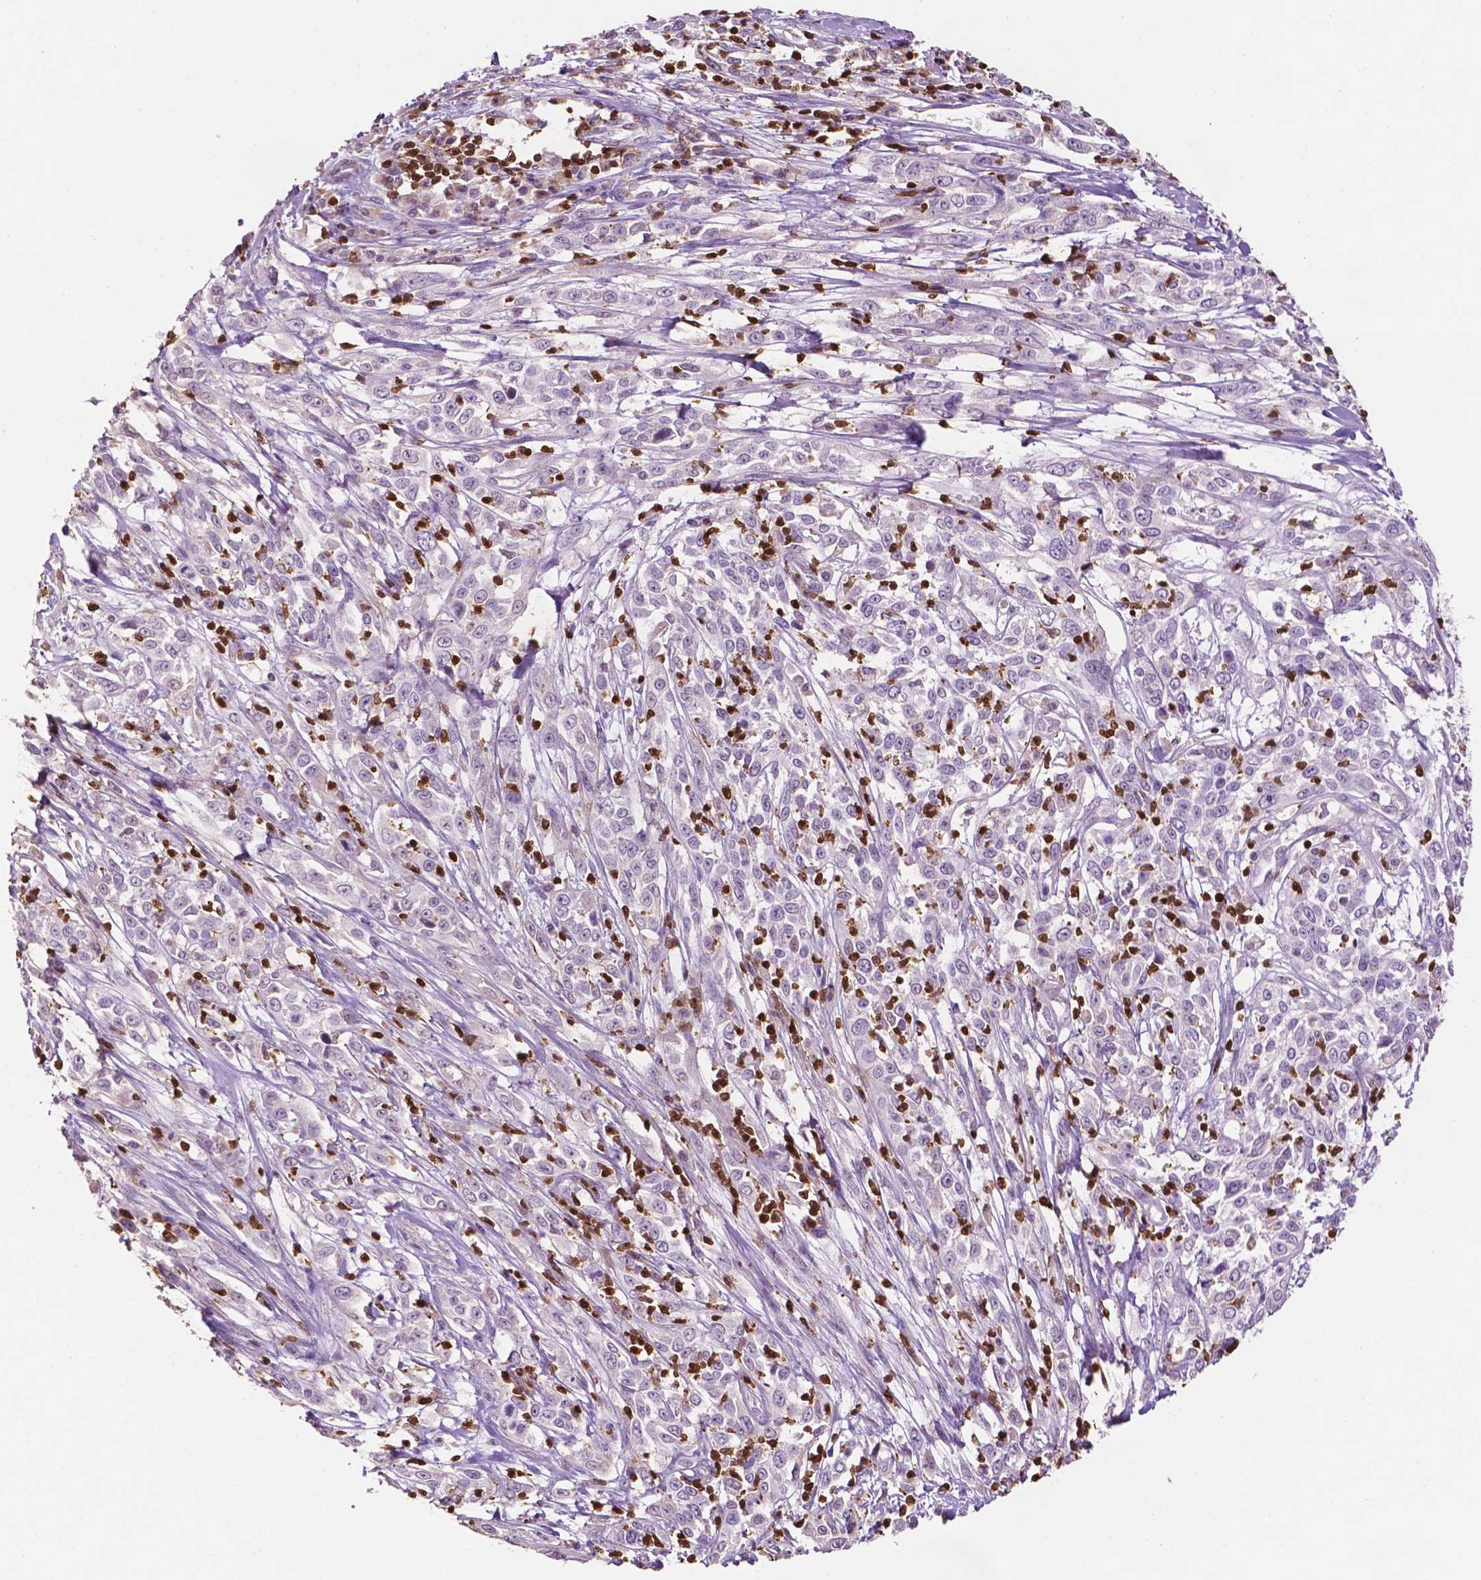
{"staining": {"intensity": "negative", "quantity": "none", "location": "none"}, "tissue": "cervical cancer", "cell_type": "Tumor cells", "image_type": "cancer", "snomed": [{"axis": "morphology", "description": "Adenocarcinoma, NOS"}, {"axis": "topography", "description": "Cervix"}], "caption": "Tumor cells are negative for protein expression in human cervical adenocarcinoma.", "gene": "TBC1D10C", "patient": {"sex": "female", "age": 40}}